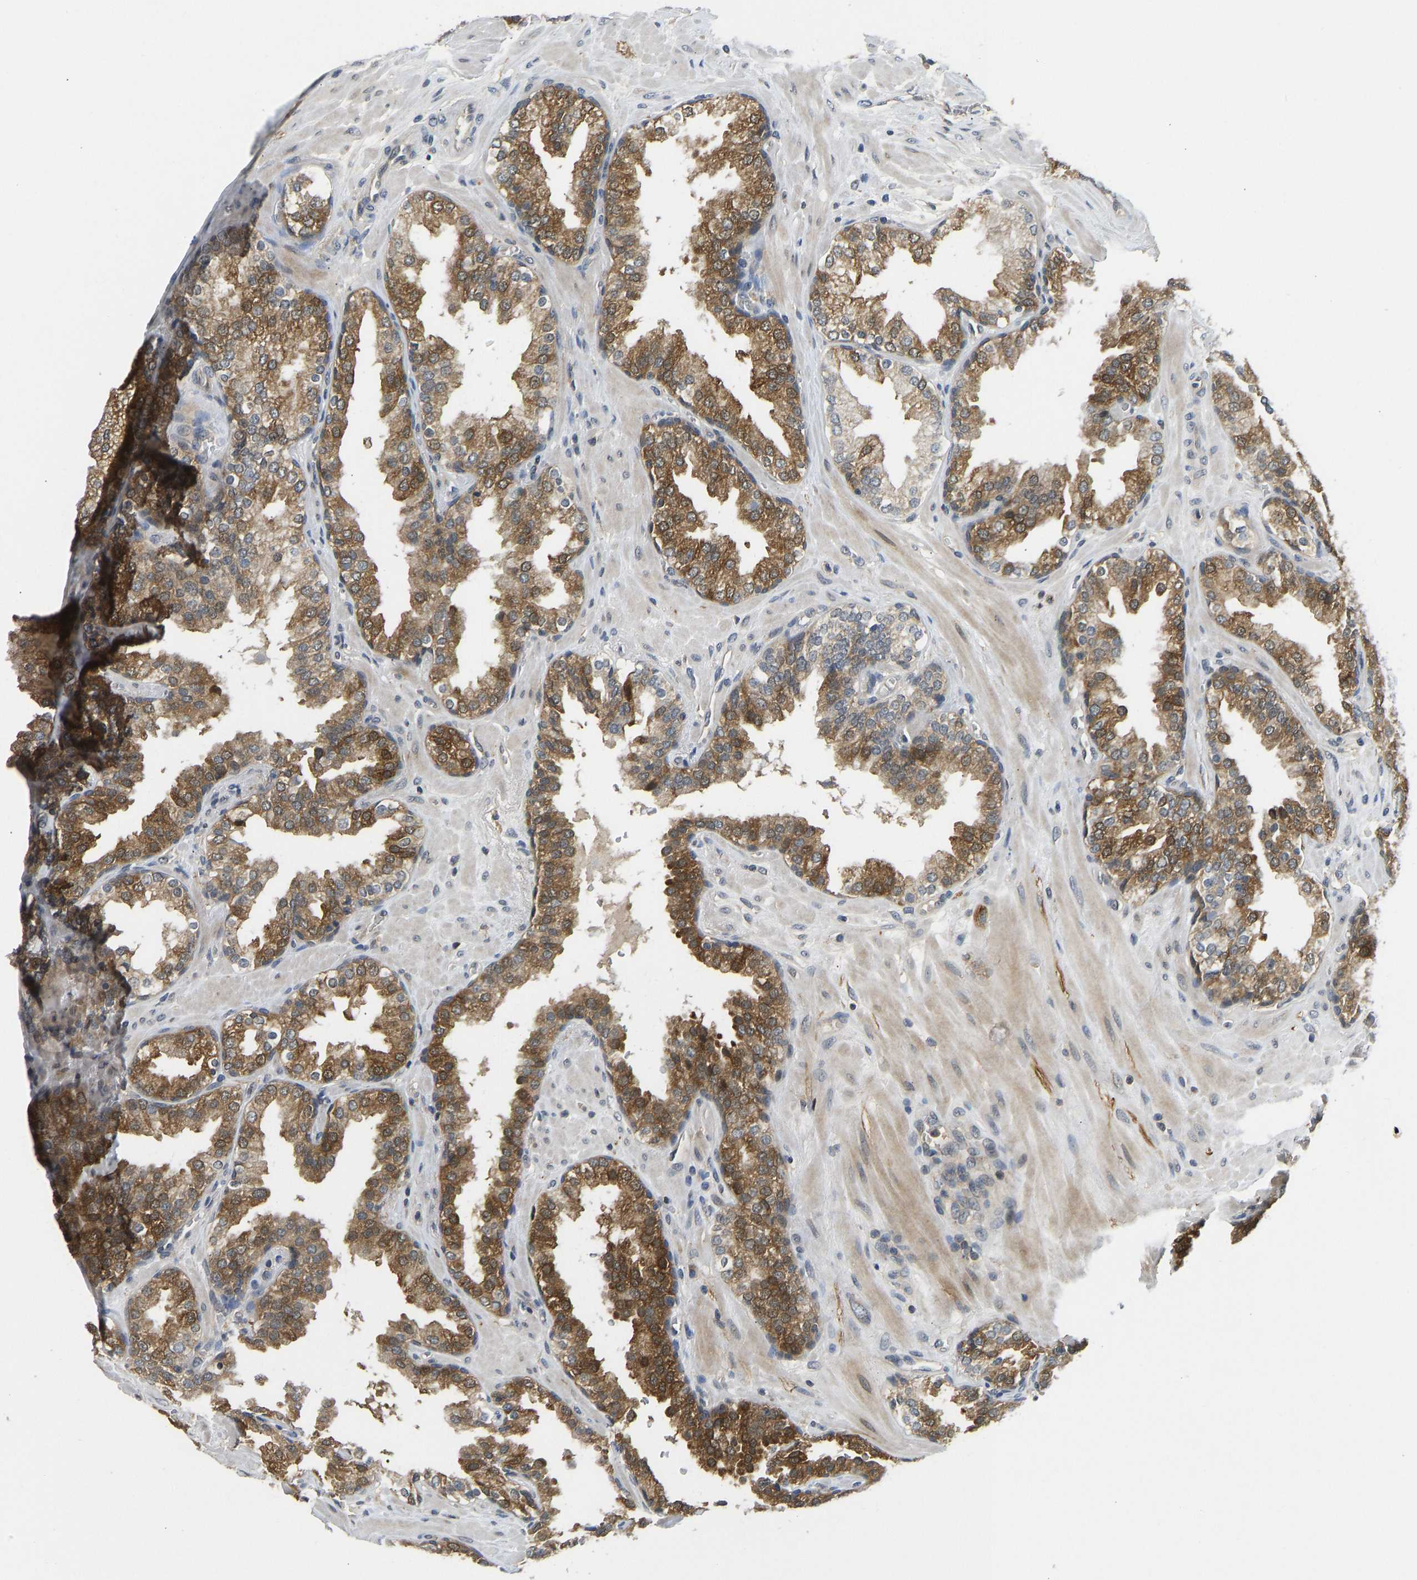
{"staining": {"intensity": "moderate", "quantity": ">75%", "location": "cytoplasmic/membranous"}, "tissue": "prostate", "cell_type": "Glandular cells", "image_type": "normal", "snomed": [{"axis": "morphology", "description": "Normal tissue, NOS"}, {"axis": "topography", "description": "Prostate"}], "caption": "An immunohistochemistry (IHC) micrograph of benign tissue is shown. Protein staining in brown shows moderate cytoplasmic/membranous positivity in prostate within glandular cells. Ihc stains the protein of interest in brown and the nuclei are stained blue.", "gene": "NDRG3", "patient": {"sex": "male", "age": 51}}